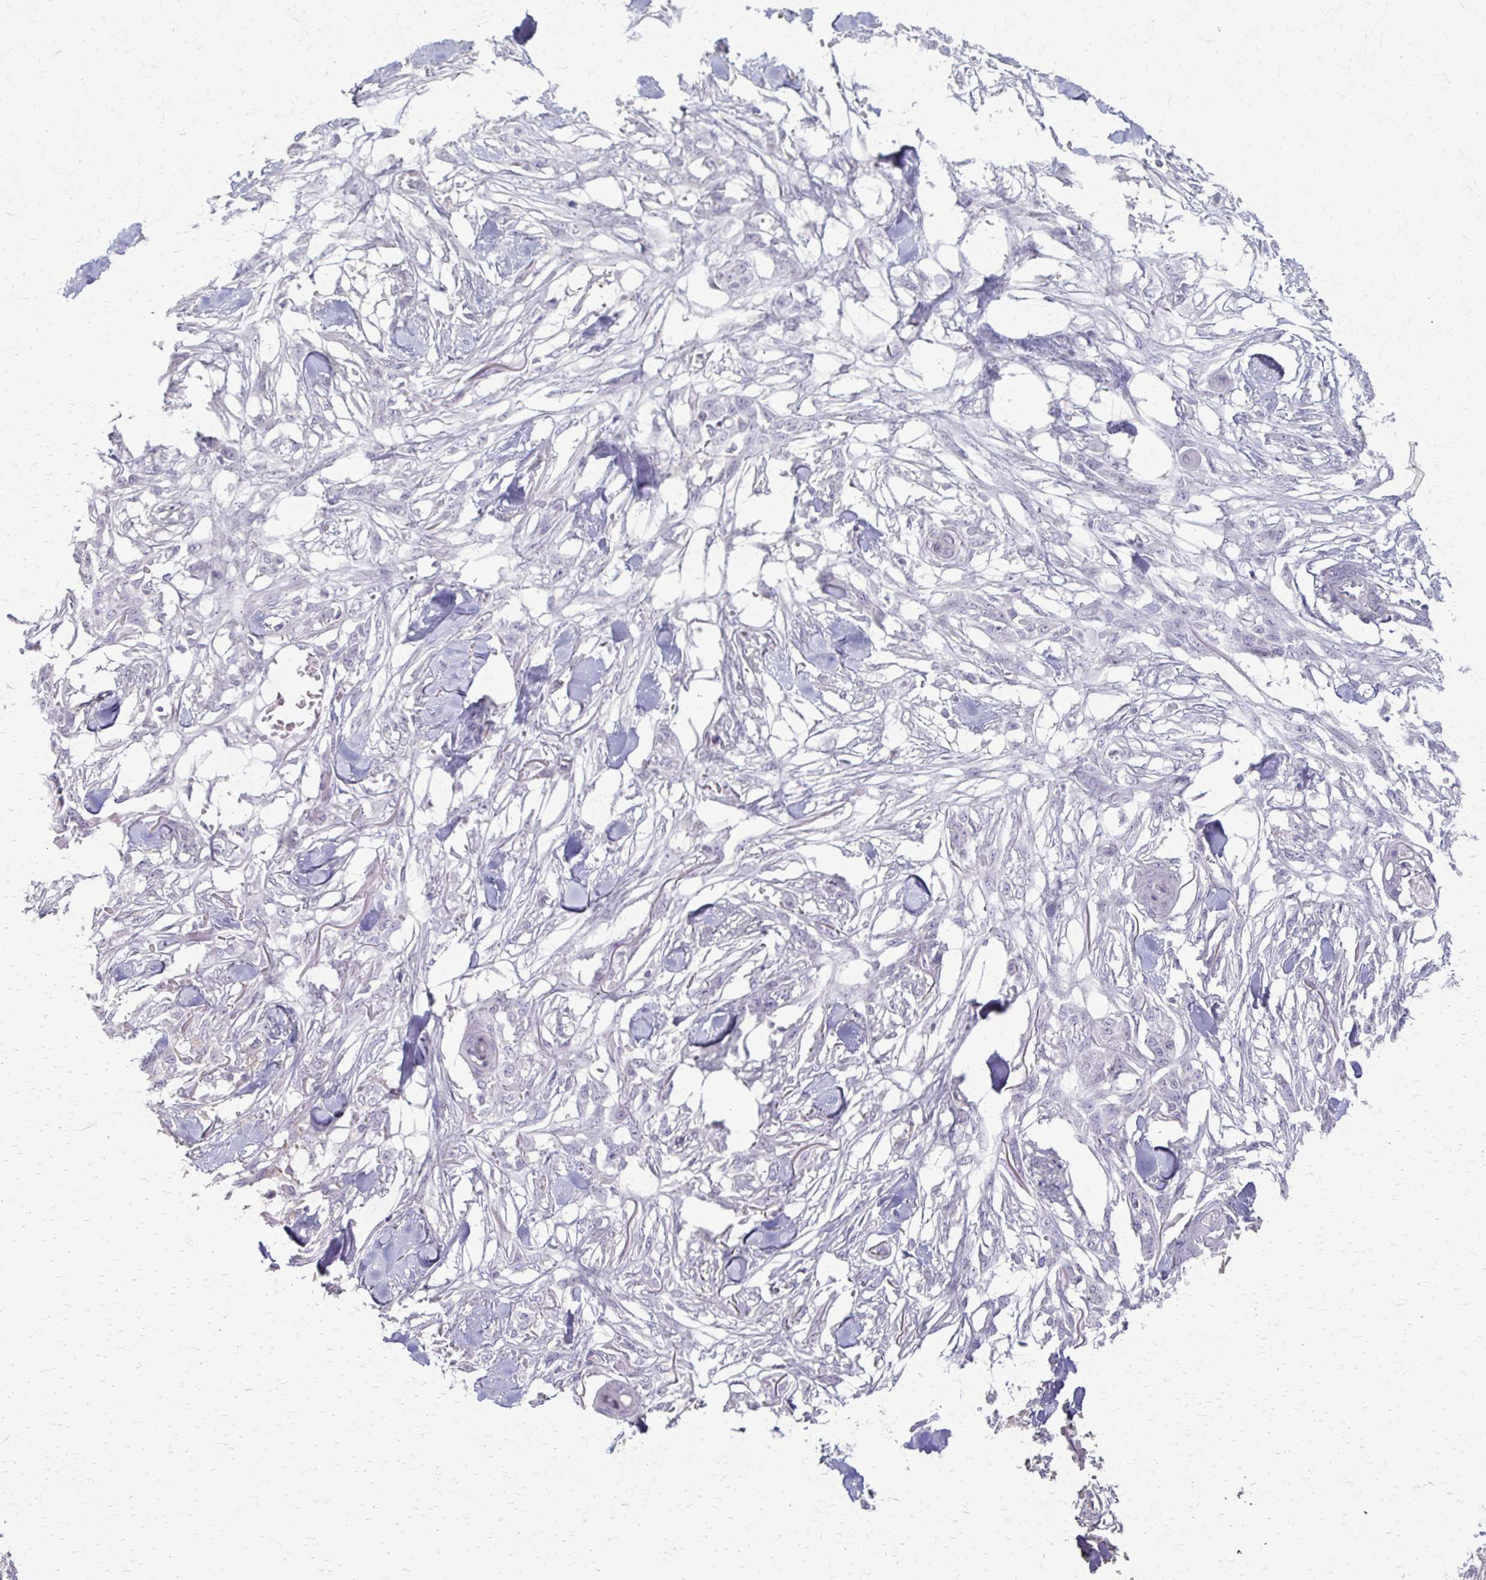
{"staining": {"intensity": "negative", "quantity": "none", "location": "none"}, "tissue": "skin cancer", "cell_type": "Tumor cells", "image_type": "cancer", "snomed": [{"axis": "morphology", "description": "Squamous cell carcinoma, NOS"}, {"axis": "topography", "description": "Skin"}], "caption": "This is a image of immunohistochemistry (IHC) staining of skin cancer (squamous cell carcinoma), which shows no staining in tumor cells. The staining was performed using DAB to visualize the protein expression in brown, while the nuclei were stained in blue with hematoxylin (Magnification: 20x).", "gene": "FCGR2B", "patient": {"sex": "female", "age": 59}}